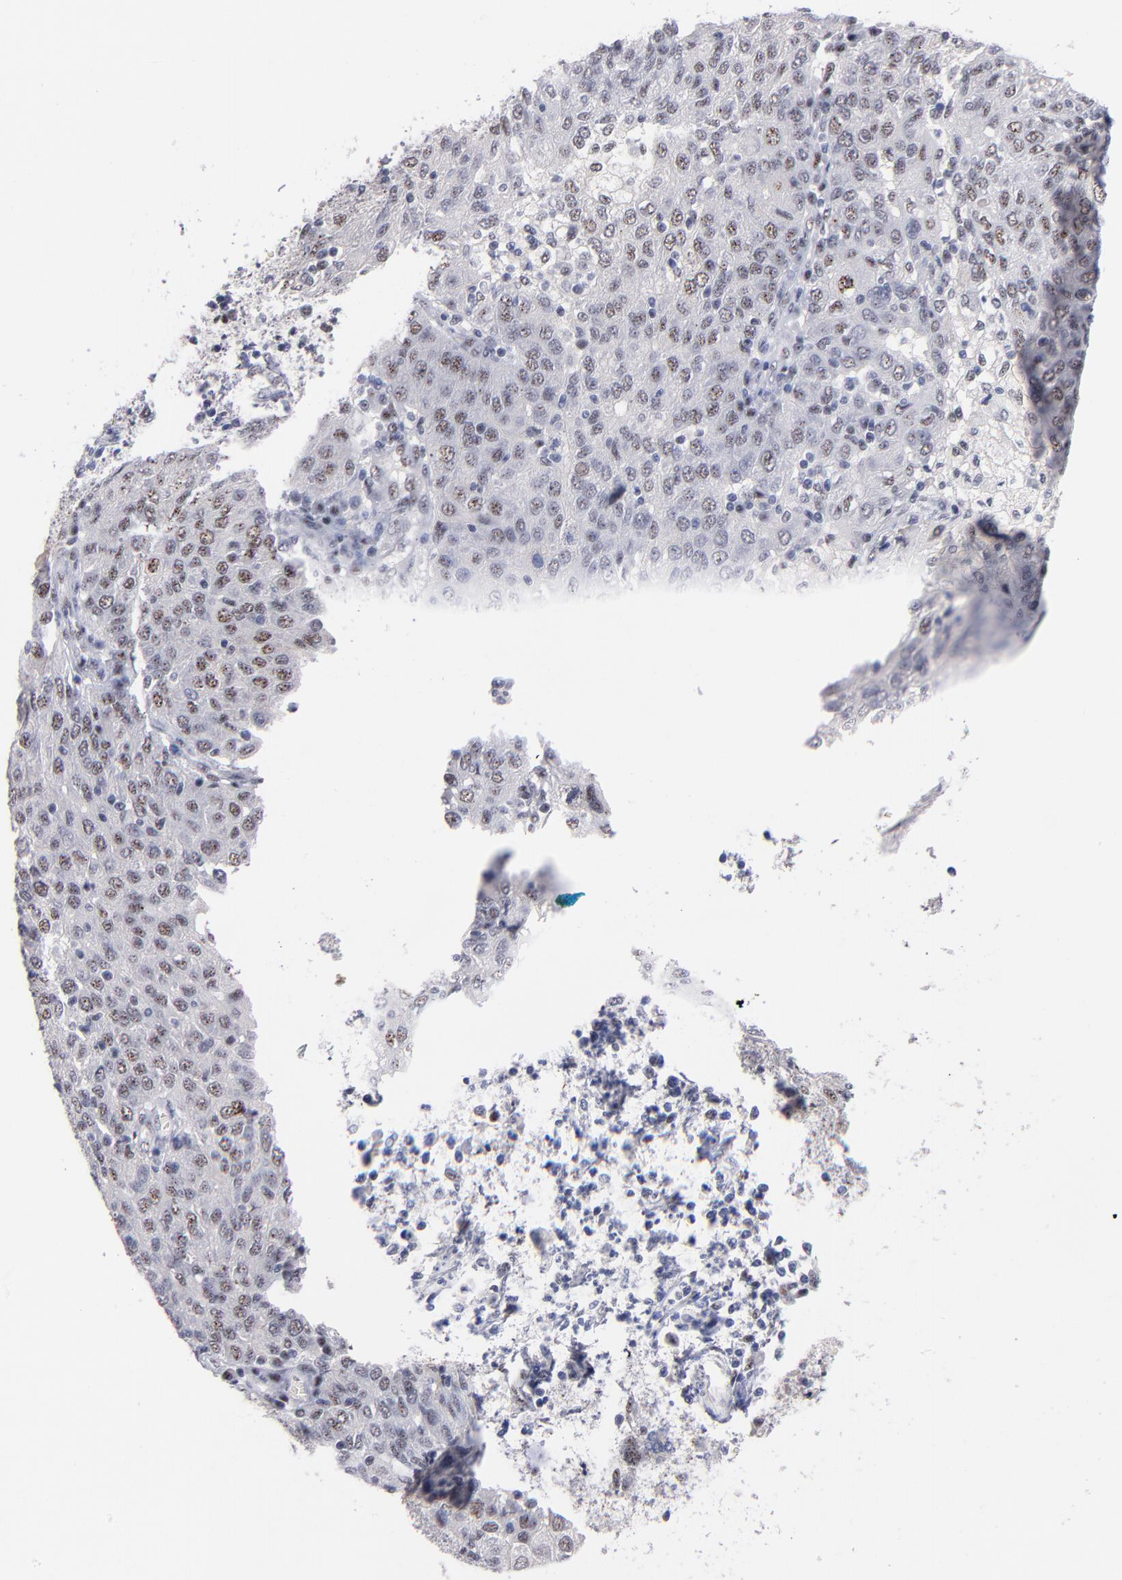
{"staining": {"intensity": "moderate", "quantity": "25%-75%", "location": "nuclear"}, "tissue": "ovarian cancer", "cell_type": "Tumor cells", "image_type": "cancer", "snomed": [{"axis": "morphology", "description": "Carcinoma, endometroid"}, {"axis": "topography", "description": "Ovary"}], "caption": "The image displays staining of endometroid carcinoma (ovarian), revealing moderate nuclear protein positivity (brown color) within tumor cells. The staining is performed using DAB (3,3'-diaminobenzidine) brown chromogen to label protein expression. The nuclei are counter-stained blue using hematoxylin.", "gene": "RAF1", "patient": {"sex": "female", "age": 50}}